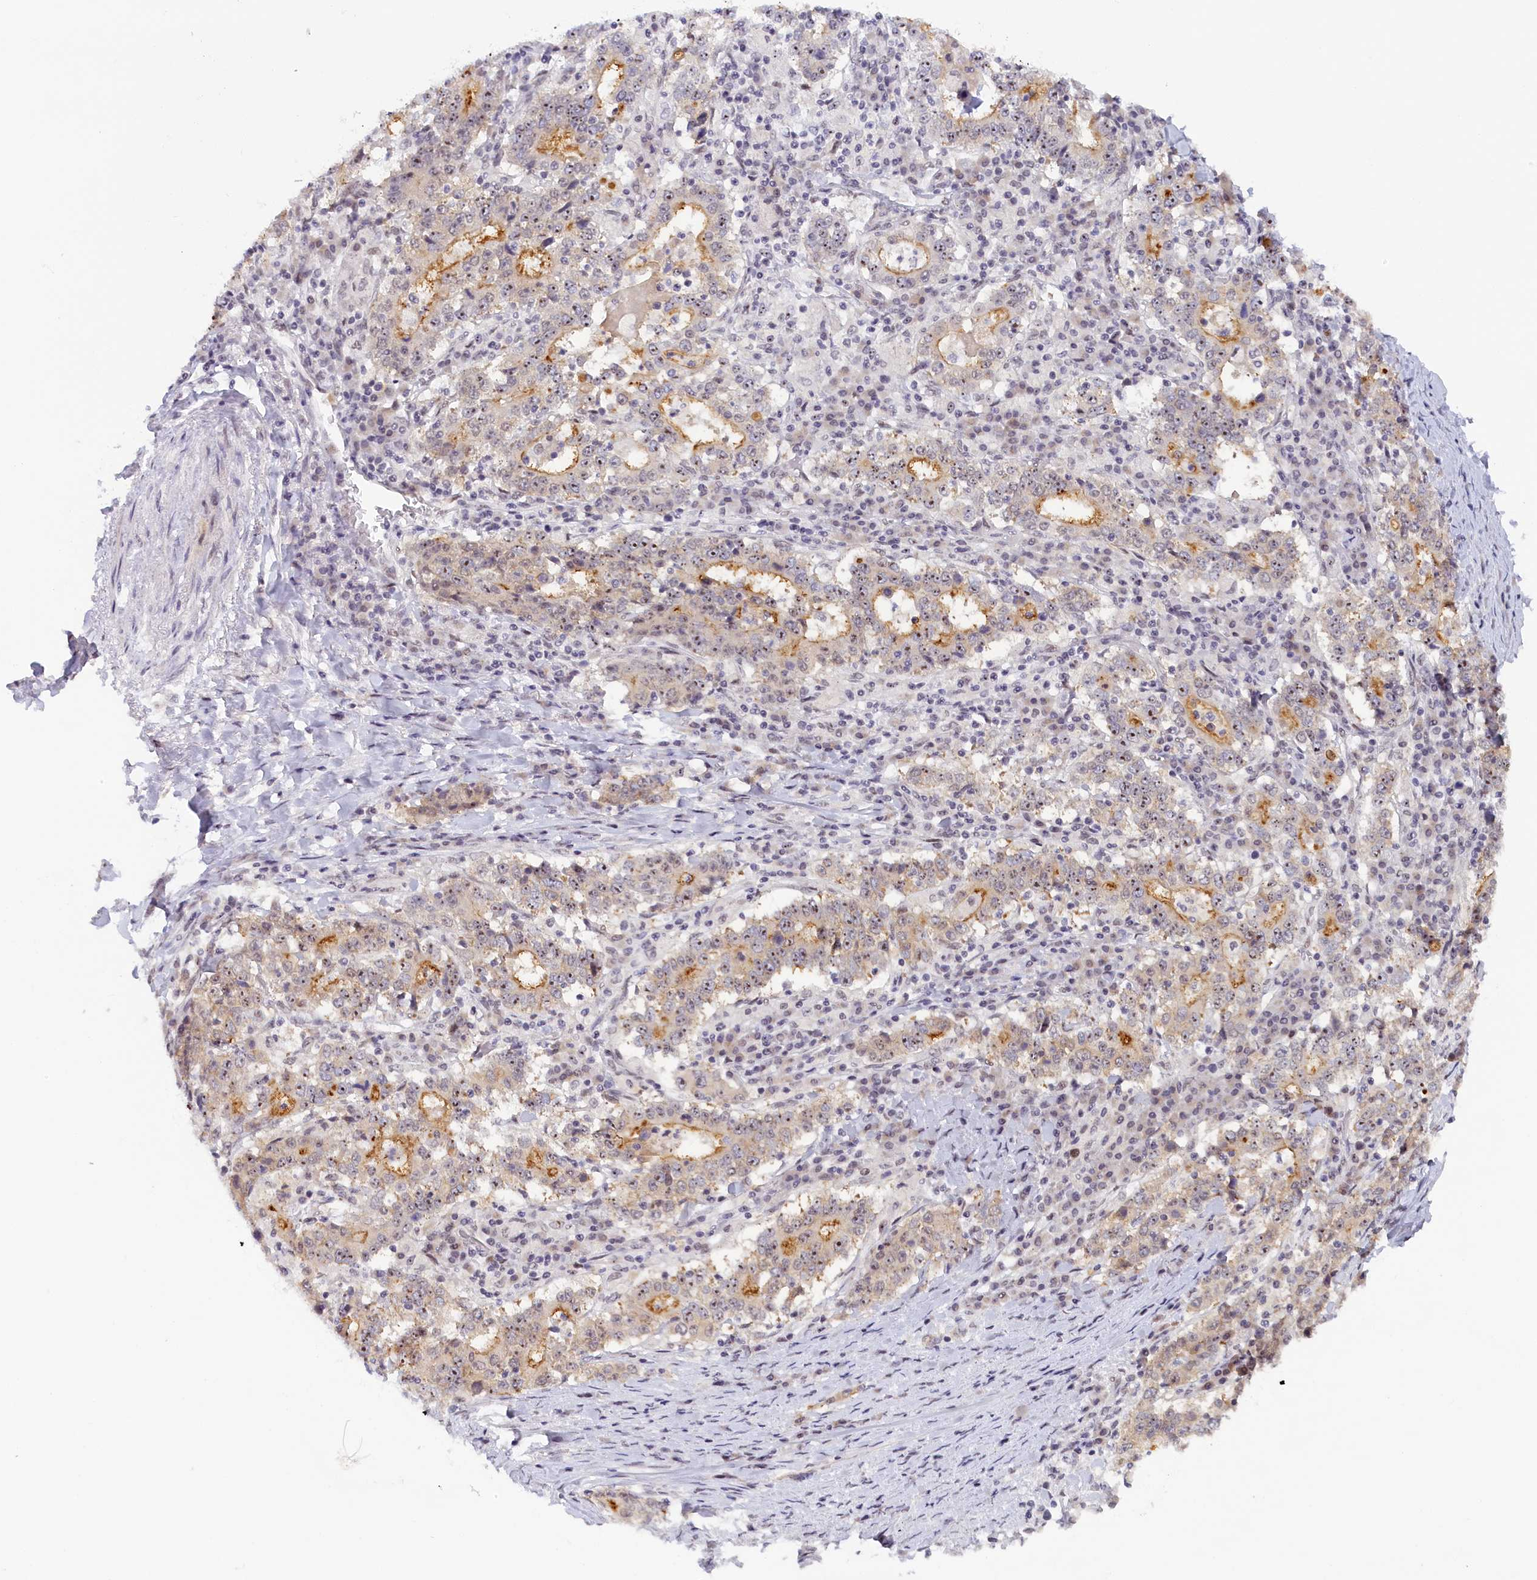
{"staining": {"intensity": "moderate", "quantity": "25%-75%", "location": "cytoplasmic/membranous,nuclear"}, "tissue": "stomach cancer", "cell_type": "Tumor cells", "image_type": "cancer", "snomed": [{"axis": "morphology", "description": "Adenocarcinoma, NOS"}, {"axis": "topography", "description": "Stomach"}], "caption": "This is a histology image of immunohistochemistry (IHC) staining of stomach cancer, which shows moderate expression in the cytoplasmic/membranous and nuclear of tumor cells.", "gene": "SEC31B", "patient": {"sex": "male", "age": 59}}